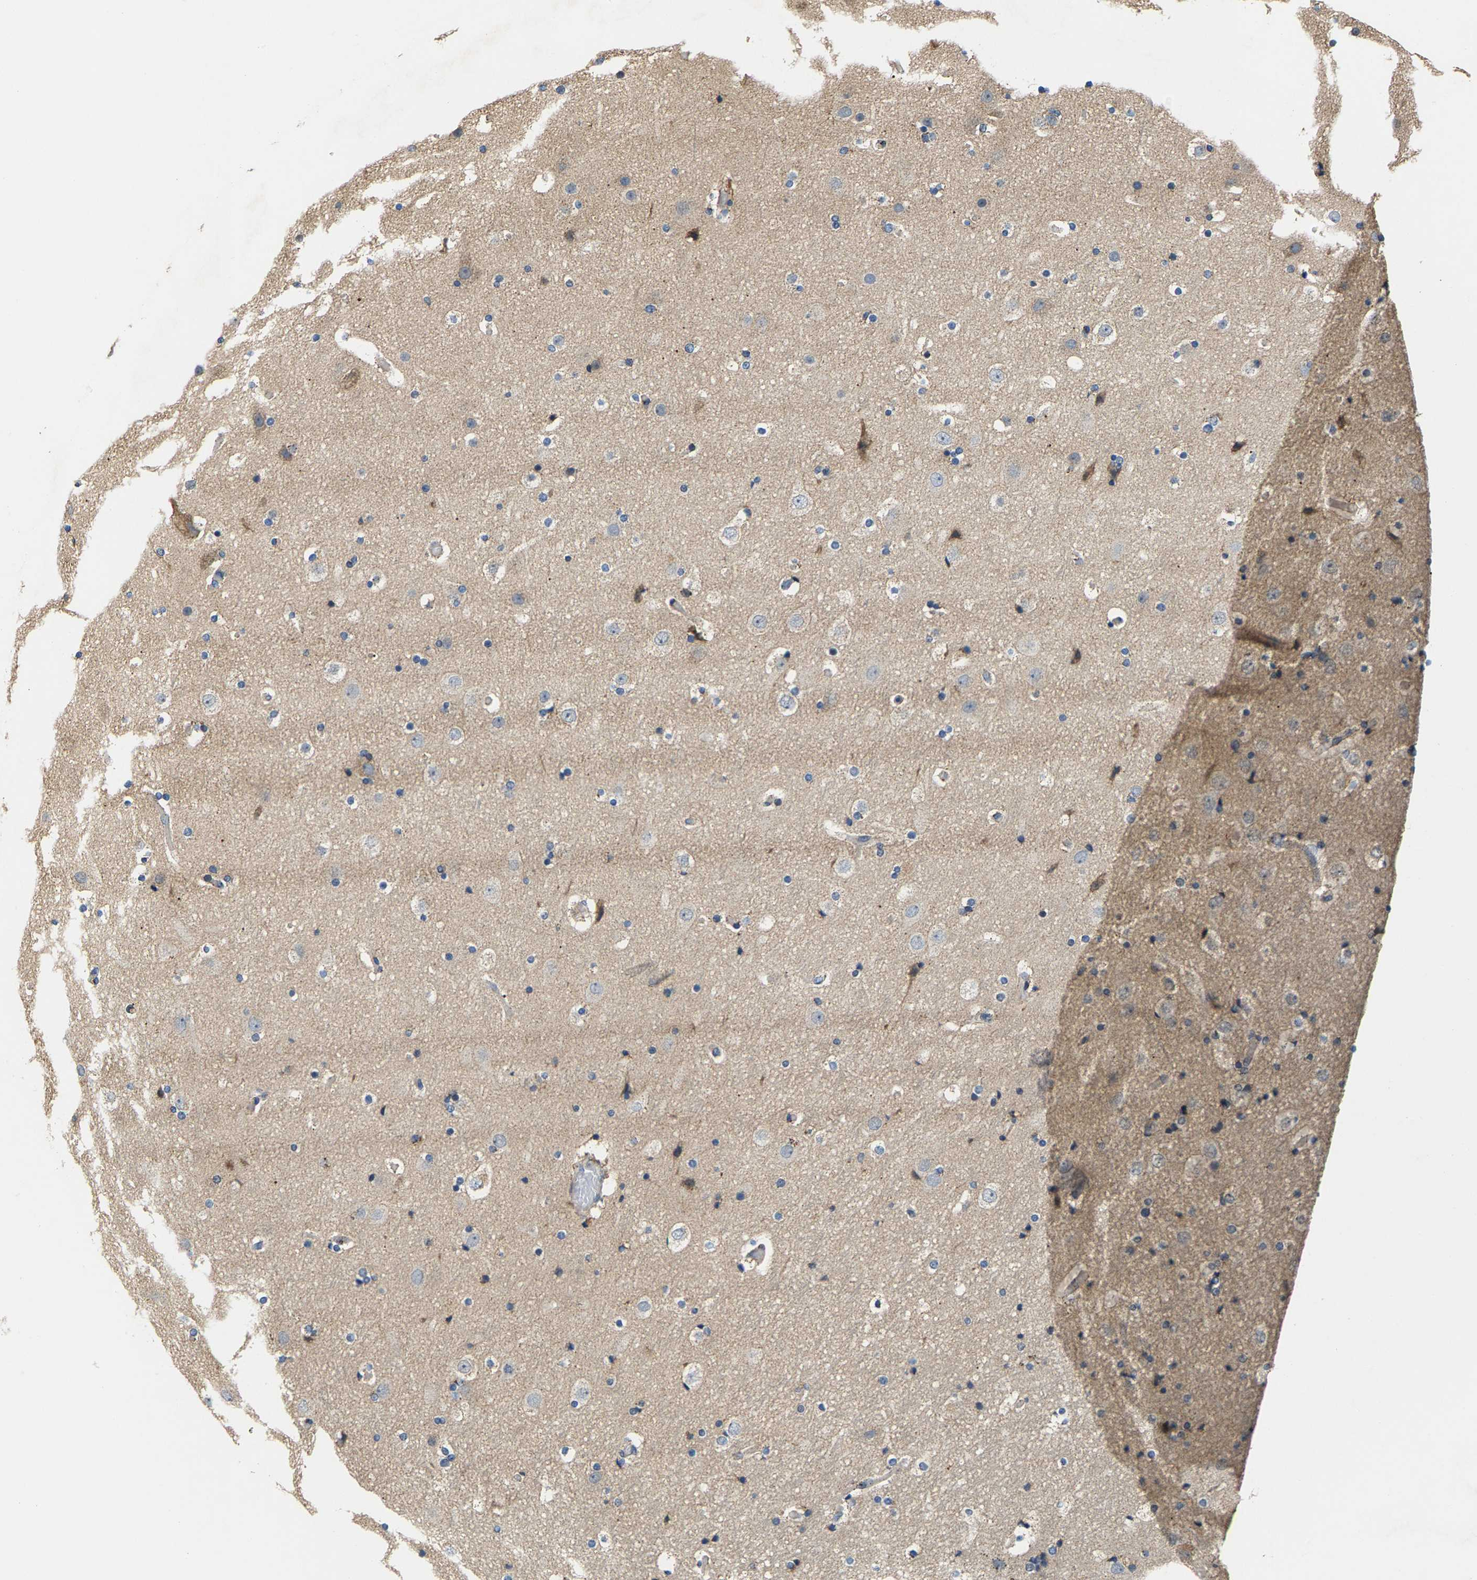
{"staining": {"intensity": "weak", "quantity": "25%-75%", "location": "cytoplasmic/membranous"}, "tissue": "cerebral cortex", "cell_type": "Endothelial cells", "image_type": "normal", "snomed": [{"axis": "morphology", "description": "Normal tissue, NOS"}, {"axis": "topography", "description": "Cerebral cortex"}], "caption": "Endothelial cells show low levels of weak cytoplasmic/membranous positivity in about 25%-75% of cells in normal human cerebral cortex. The protein is stained brown, and the nuclei are stained in blue (DAB IHC with brightfield microscopy, high magnification).", "gene": "SHMT2", "patient": {"sex": "male", "age": 57}}